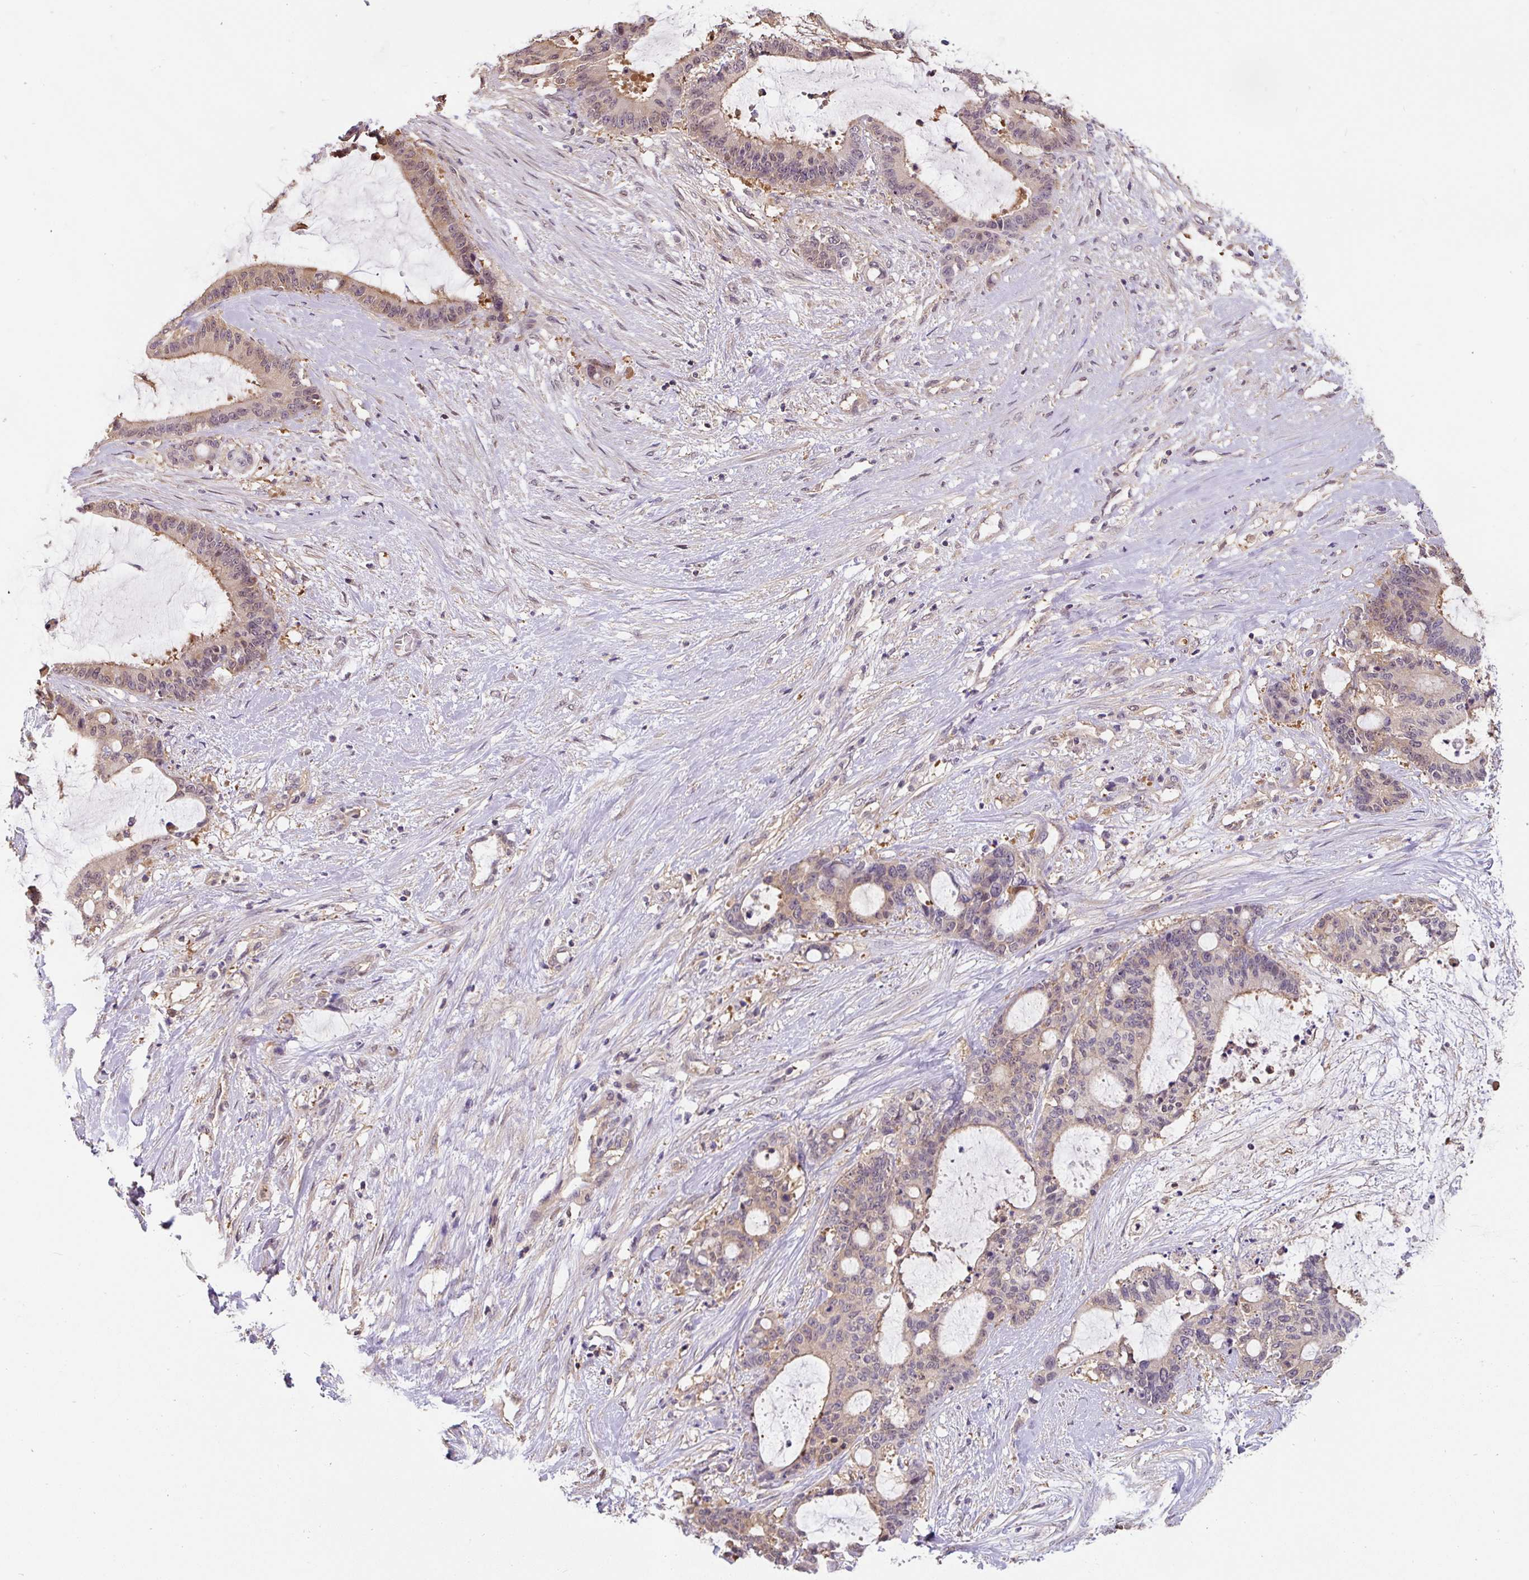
{"staining": {"intensity": "weak", "quantity": "25%-75%", "location": "cytoplasmic/membranous,nuclear"}, "tissue": "liver cancer", "cell_type": "Tumor cells", "image_type": "cancer", "snomed": [{"axis": "morphology", "description": "Normal tissue, NOS"}, {"axis": "morphology", "description": "Cholangiocarcinoma"}, {"axis": "topography", "description": "Liver"}, {"axis": "topography", "description": "Peripheral nerve tissue"}], "caption": "A brown stain highlights weak cytoplasmic/membranous and nuclear staining of a protein in human liver cancer tumor cells. The protein of interest is stained brown, and the nuclei are stained in blue (DAB (3,3'-diaminobenzidine) IHC with brightfield microscopy, high magnification).", "gene": "ST13", "patient": {"sex": "female", "age": 73}}